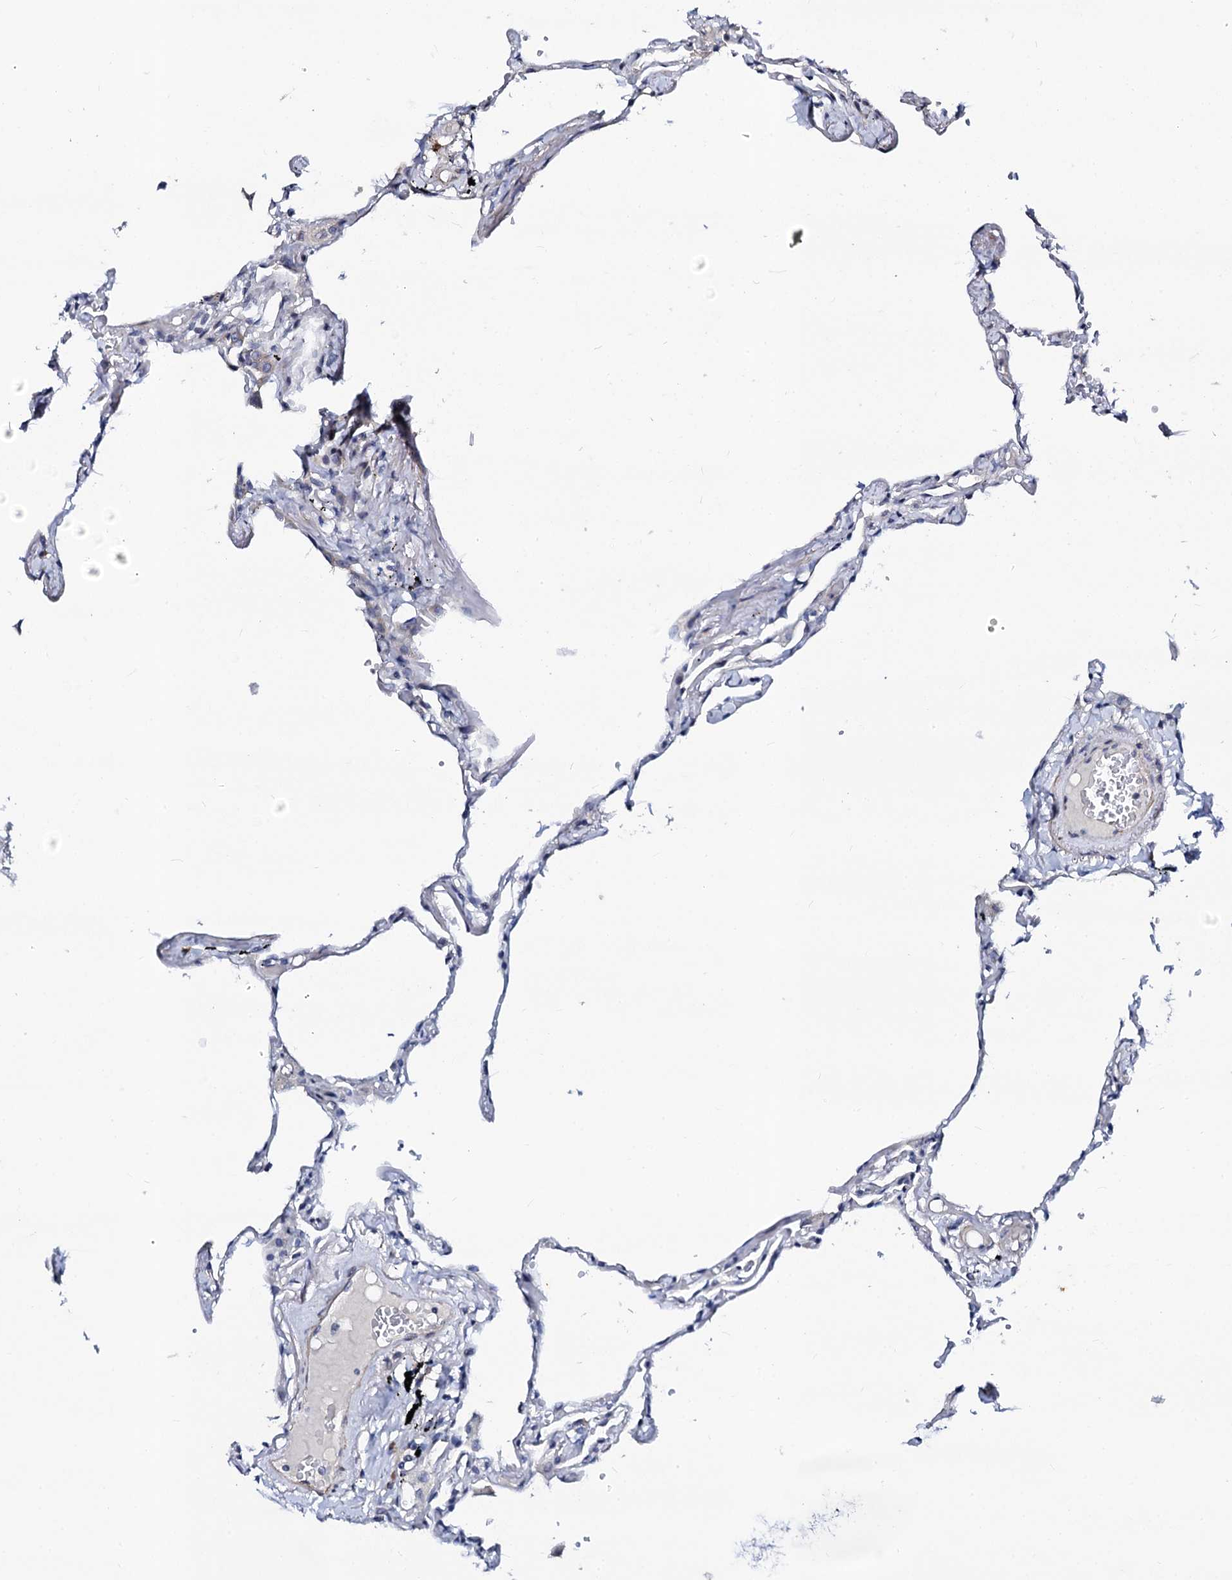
{"staining": {"intensity": "negative", "quantity": "none", "location": "none"}, "tissue": "lung", "cell_type": "Alveolar cells", "image_type": "normal", "snomed": [{"axis": "morphology", "description": "Normal tissue, NOS"}, {"axis": "topography", "description": "Lung"}], "caption": "DAB (3,3'-diaminobenzidine) immunohistochemical staining of unremarkable human lung demonstrates no significant staining in alveolar cells.", "gene": "GPR176", "patient": {"sex": "female", "age": 67}}